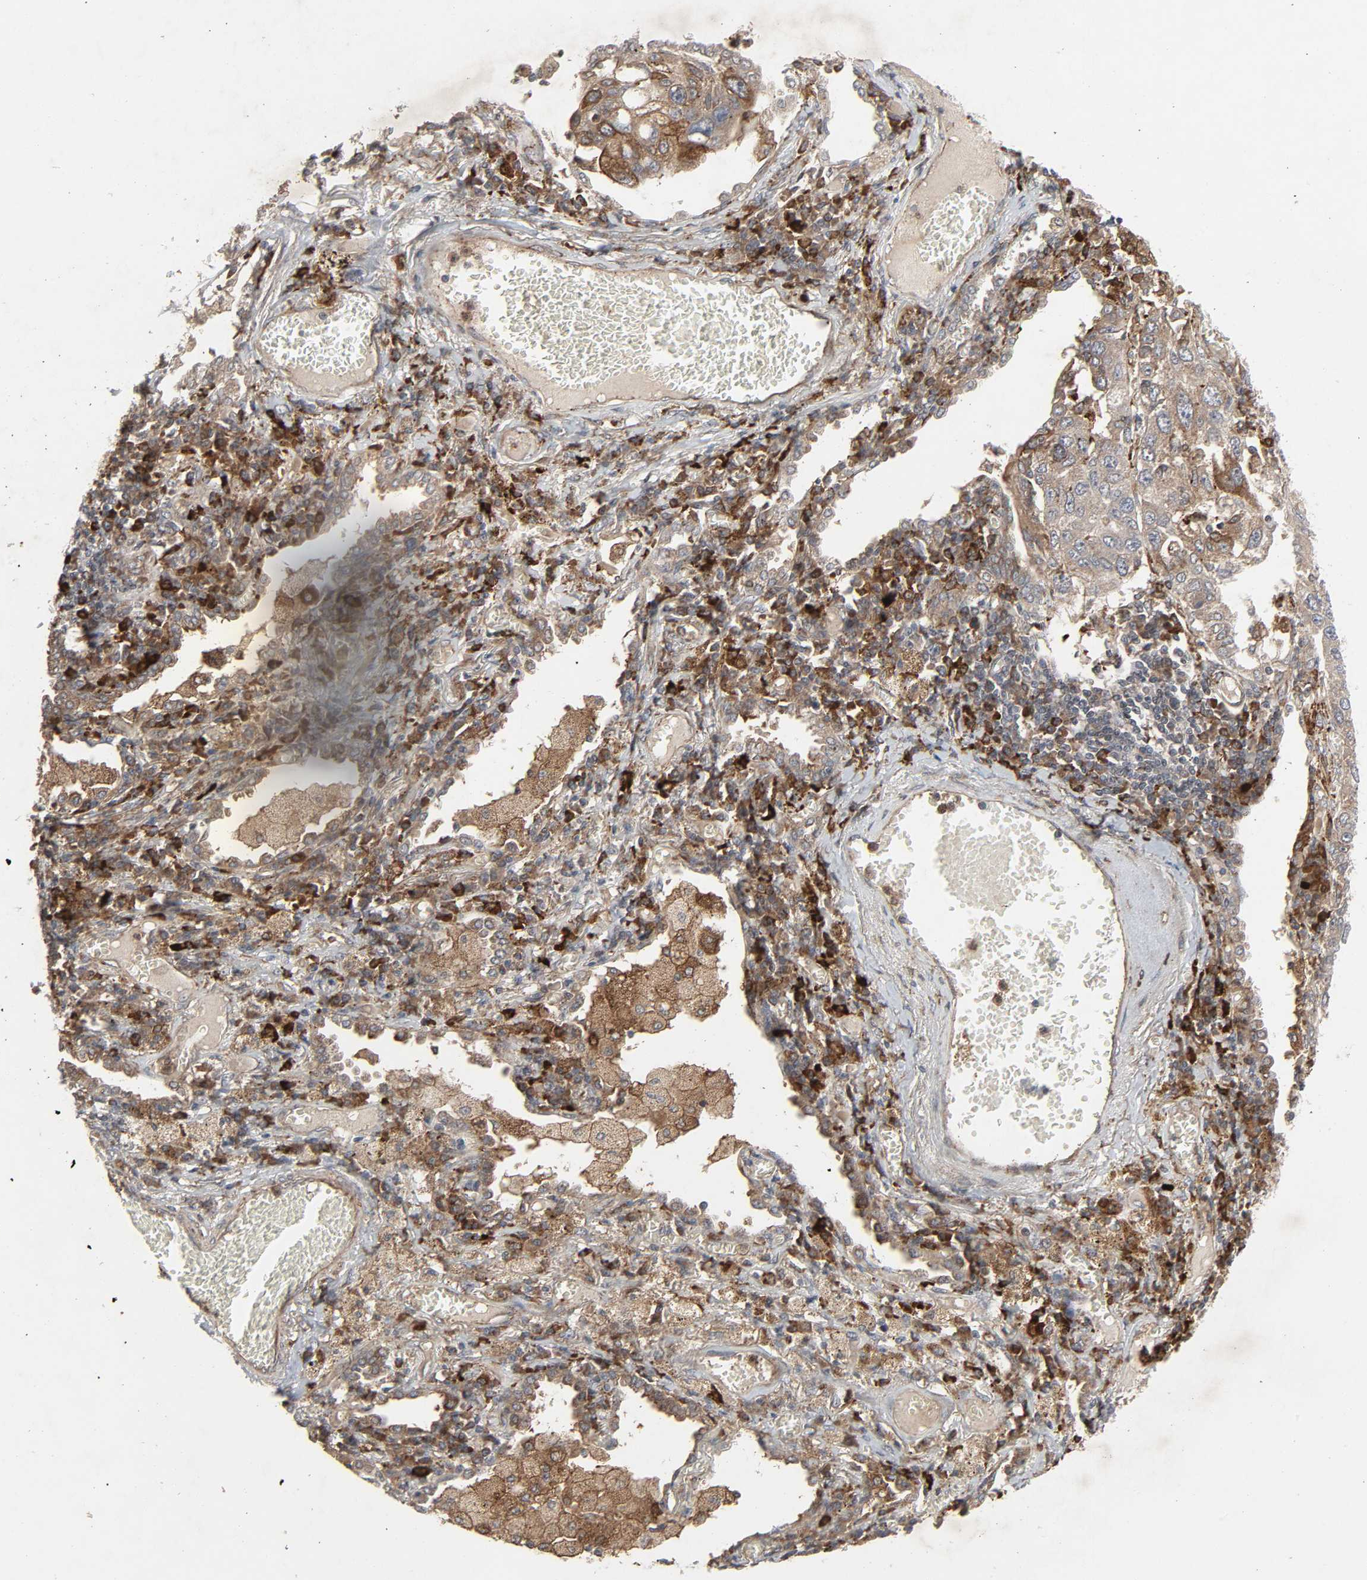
{"staining": {"intensity": "moderate", "quantity": "25%-75%", "location": "cytoplasmic/membranous"}, "tissue": "lung cancer", "cell_type": "Tumor cells", "image_type": "cancer", "snomed": [{"axis": "morphology", "description": "Squamous cell carcinoma, NOS"}, {"axis": "topography", "description": "Lung"}], "caption": "Immunohistochemistry micrograph of neoplastic tissue: squamous cell carcinoma (lung) stained using immunohistochemistry reveals medium levels of moderate protein expression localized specifically in the cytoplasmic/membranous of tumor cells, appearing as a cytoplasmic/membranous brown color.", "gene": "ADCY4", "patient": {"sex": "male", "age": 71}}